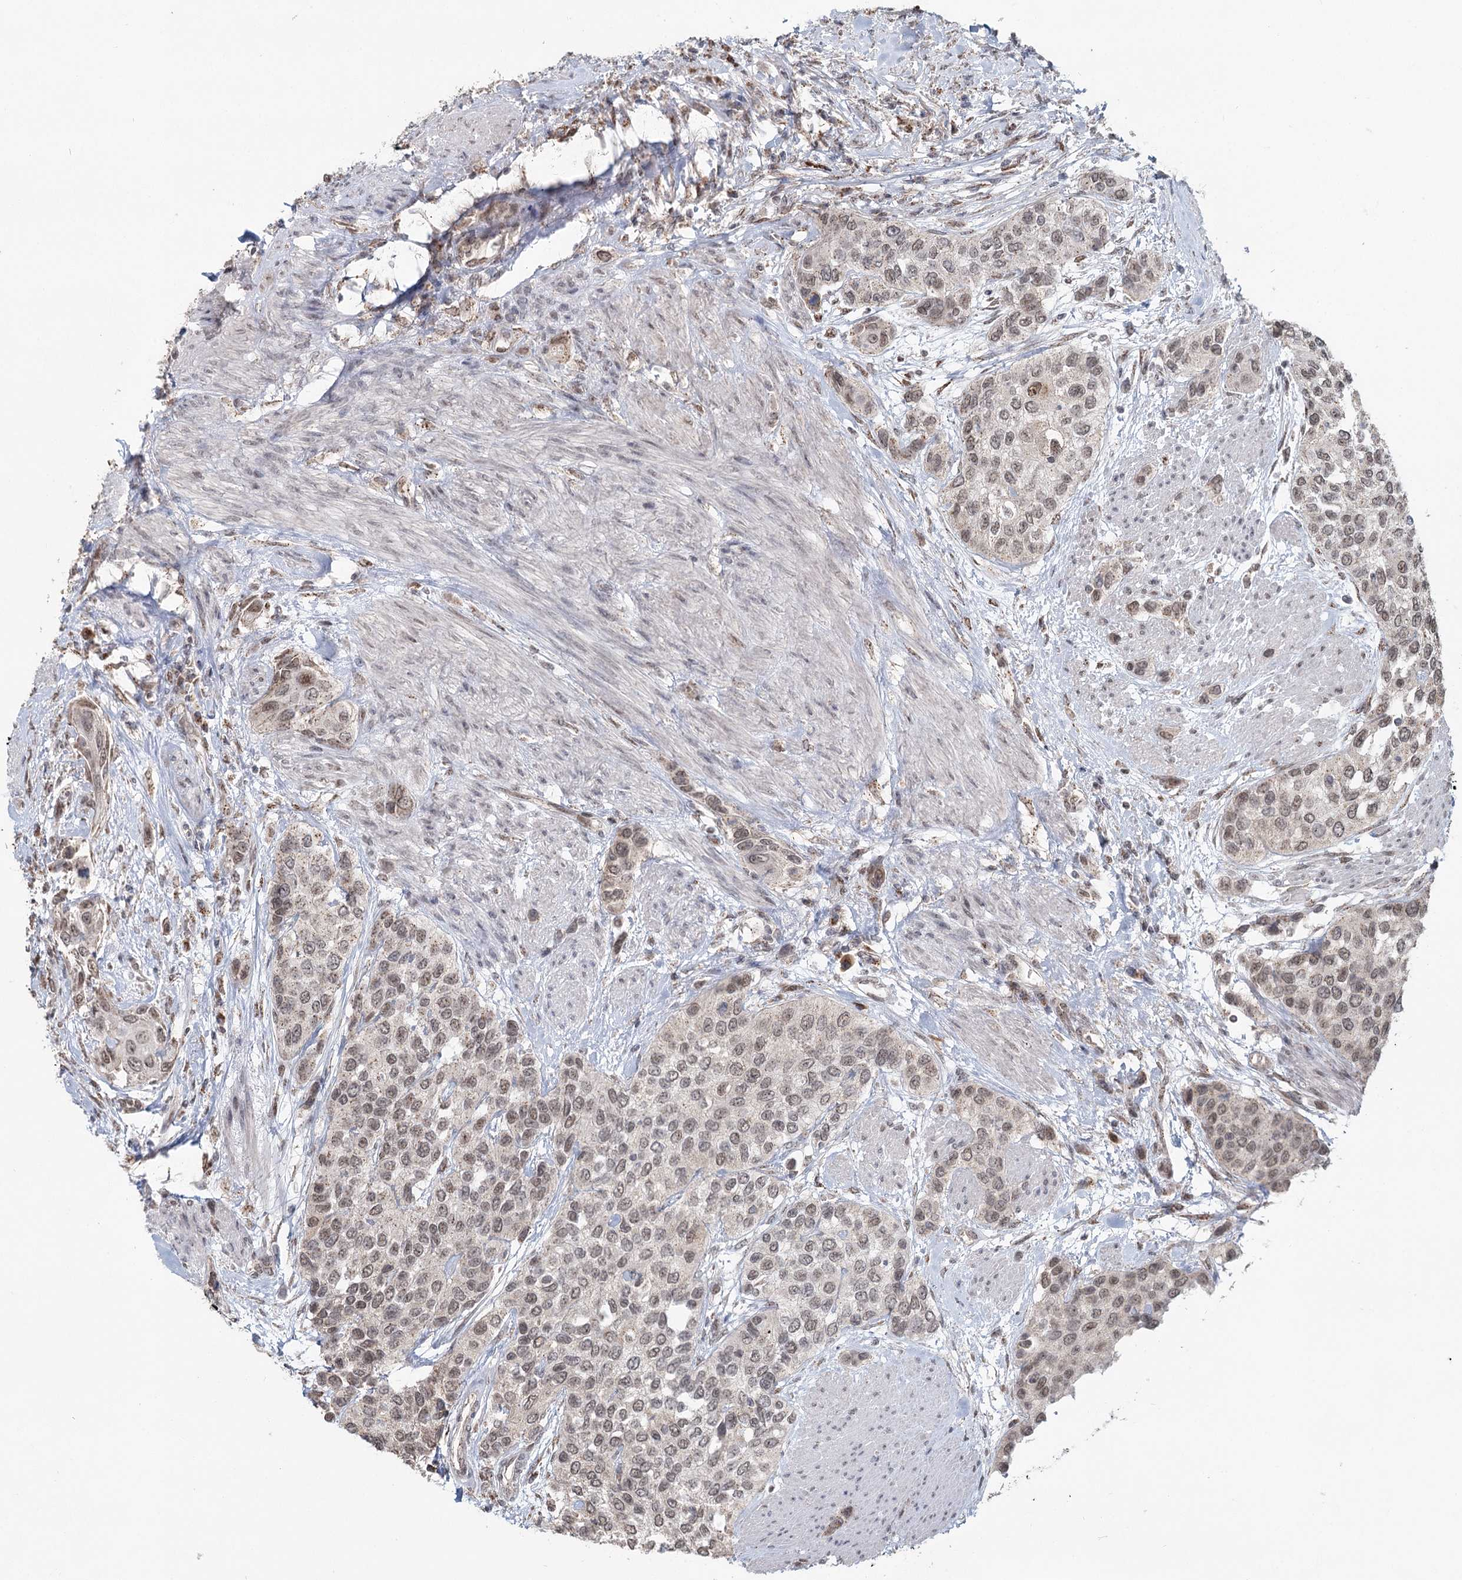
{"staining": {"intensity": "weak", "quantity": "<25%", "location": "nuclear"}, "tissue": "urothelial cancer", "cell_type": "Tumor cells", "image_type": "cancer", "snomed": [{"axis": "morphology", "description": "Normal tissue, NOS"}, {"axis": "morphology", "description": "Urothelial carcinoma, High grade"}, {"axis": "topography", "description": "Vascular tissue"}, {"axis": "topography", "description": "Urinary bladder"}], "caption": "This histopathology image is of urothelial cancer stained with immunohistochemistry (IHC) to label a protein in brown with the nuclei are counter-stained blue. There is no staining in tumor cells.", "gene": "GPALPP1", "patient": {"sex": "female", "age": 56}}